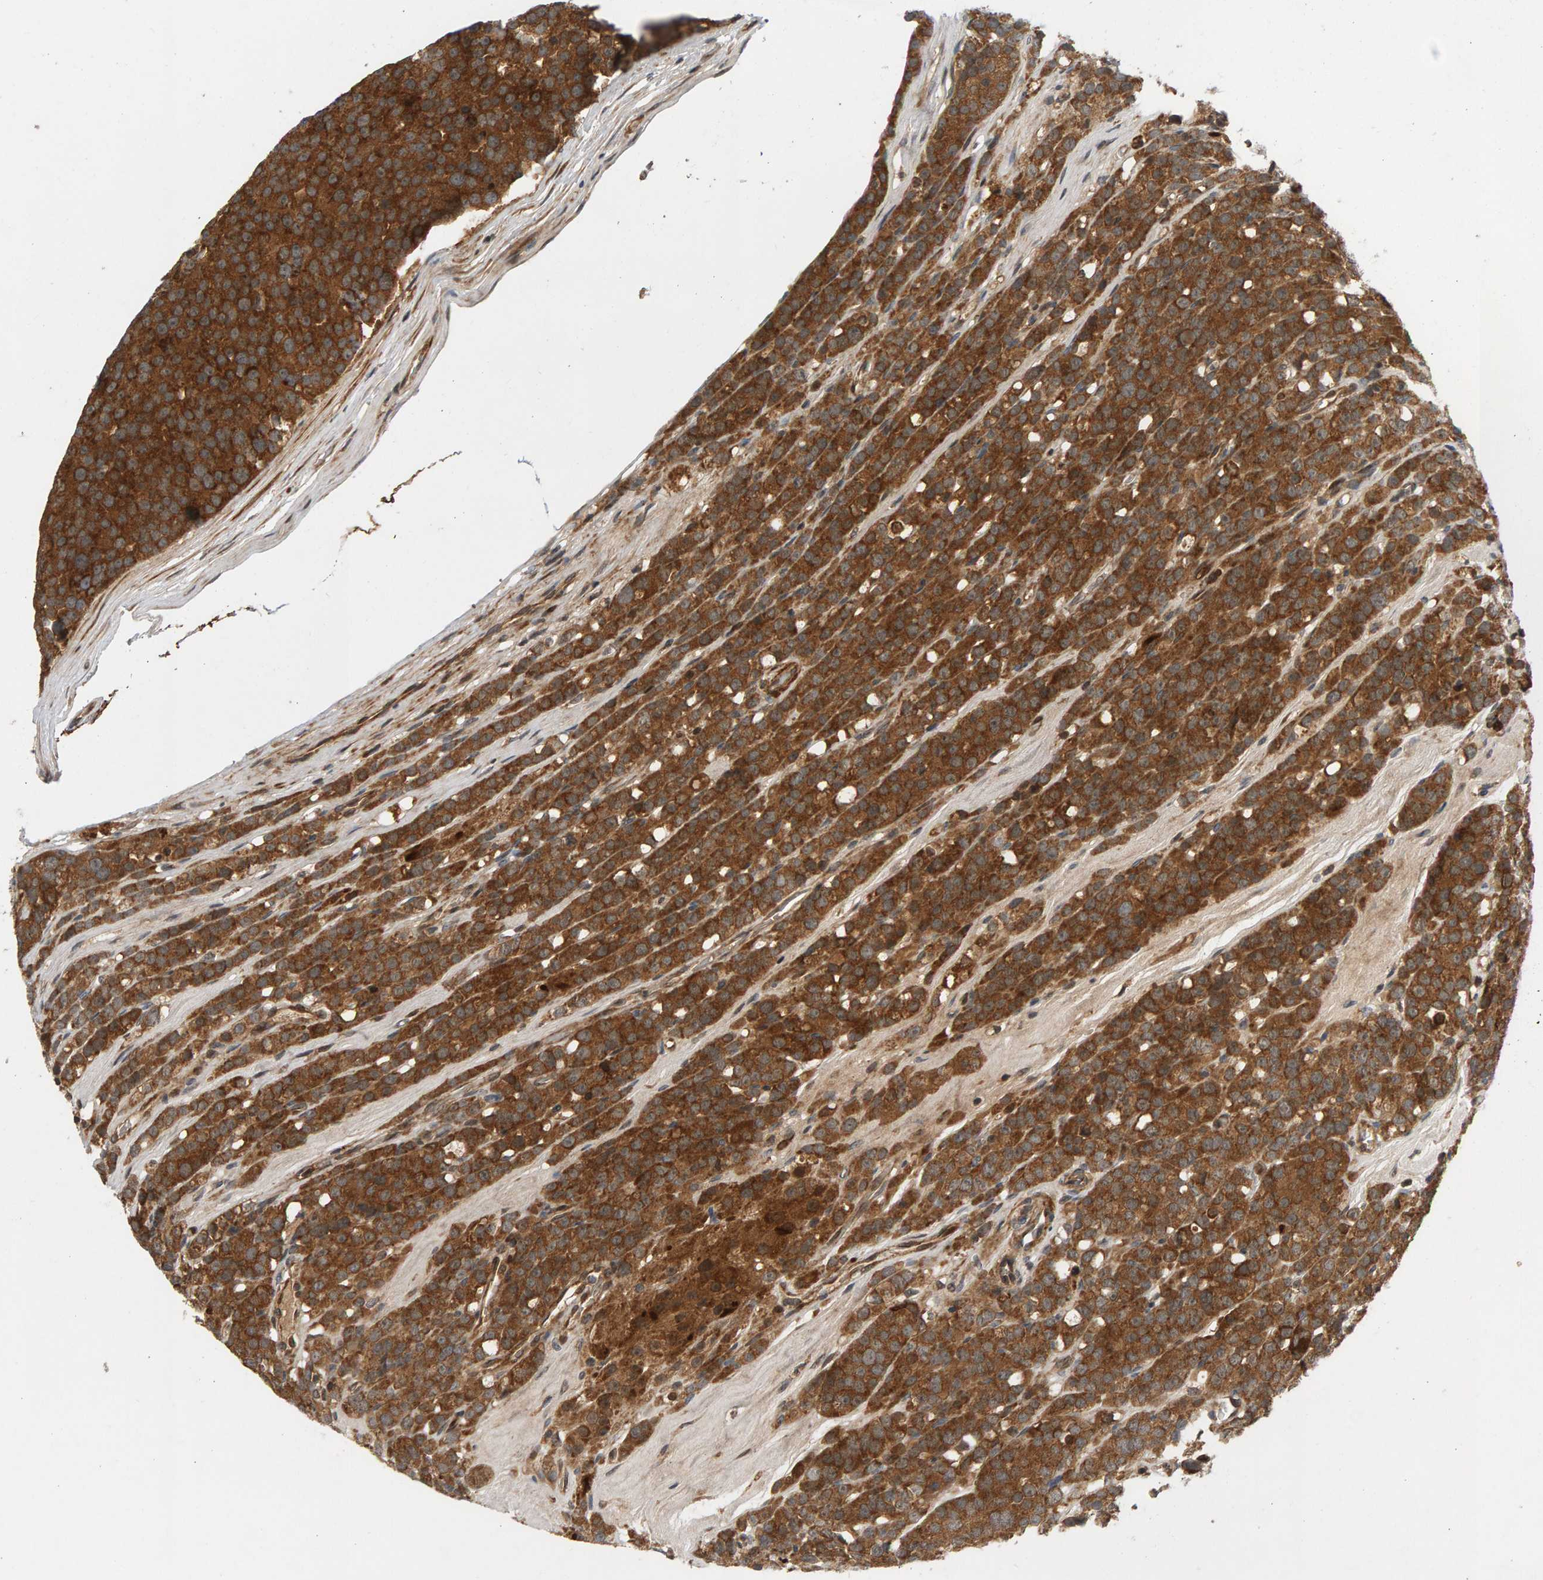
{"staining": {"intensity": "strong", "quantity": ">75%", "location": "cytoplasmic/membranous"}, "tissue": "testis cancer", "cell_type": "Tumor cells", "image_type": "cancer", "snomed": [{"axis": "morphology", "description": "Seminoma, NOS"}, {"axis": "topography", "description": "Testis"}], "caption": "Protein analysis of seminoma (testis) tissue displays strong cytoplasmic/membranous positivity in approximately >75% of tumor cells. (DAB (3,3'-diaminobenzidine) = brown stain, brightfield microscopy at high magnification).", "gene": "BAHCC1", "patient": {"sex": "male", "age": 71}}